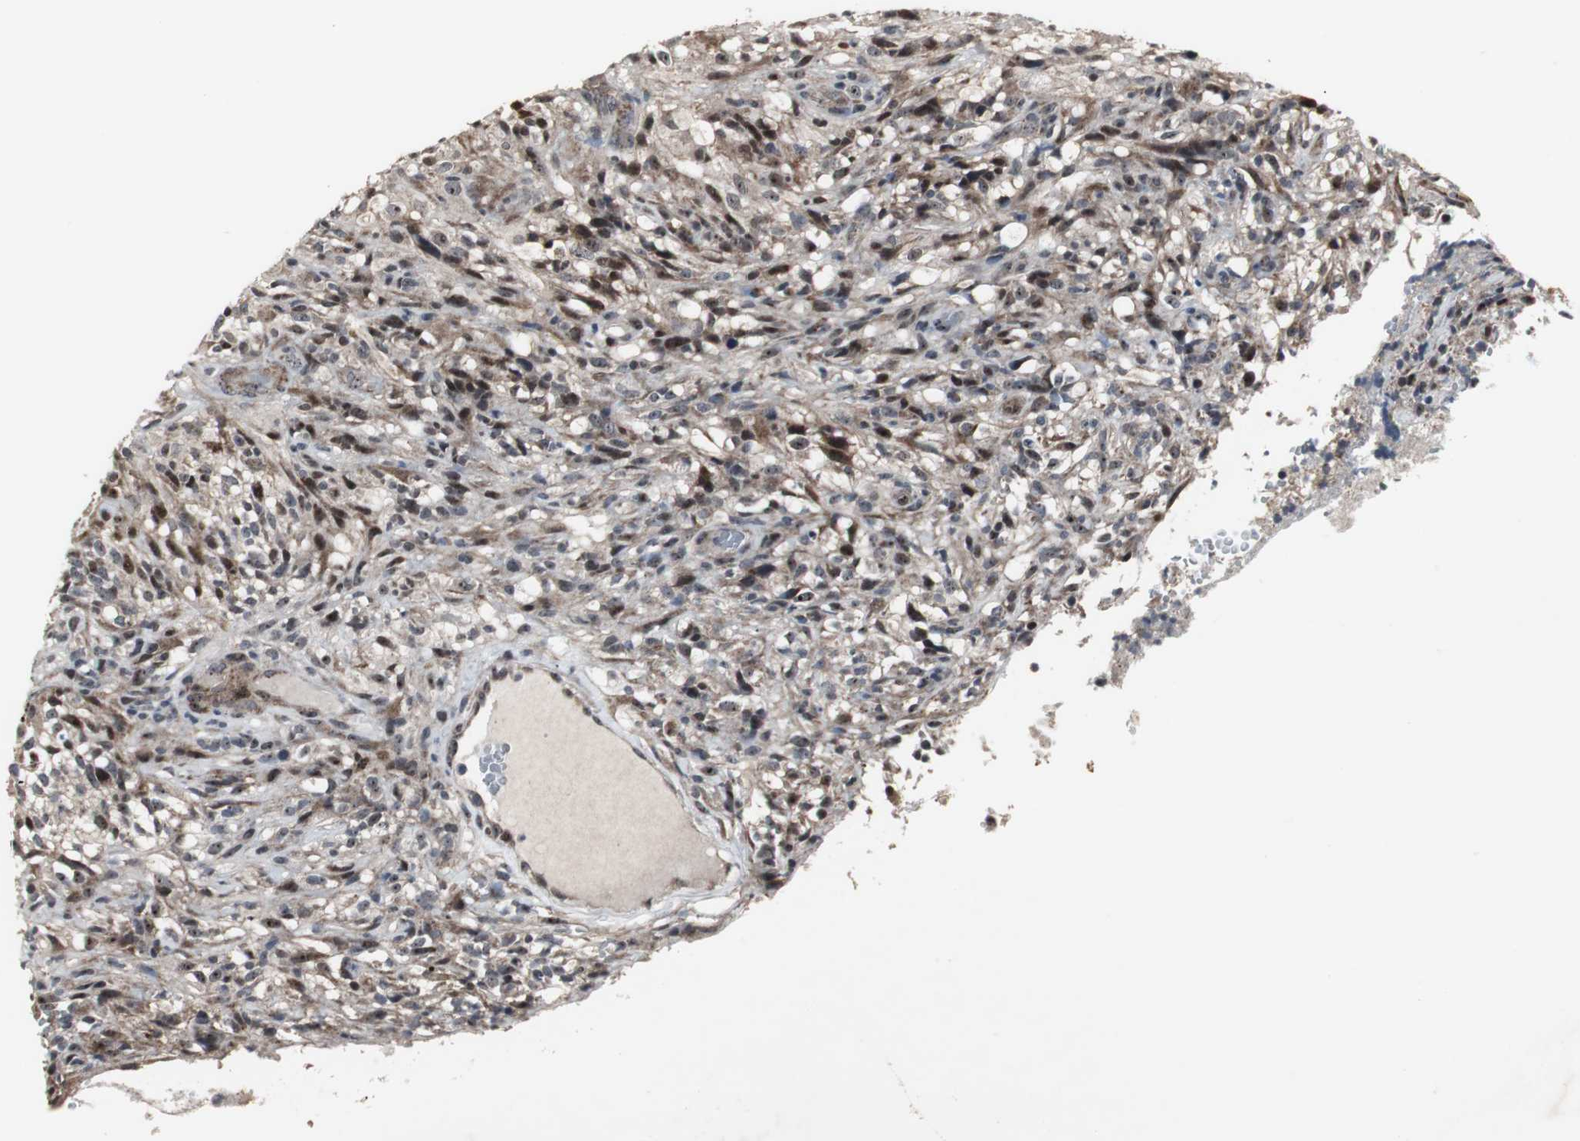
{"staining": {"intensity": "moderate", "quantity": "25%-75%", "location": "cytoplasmic/membranous"}, "tissue": "glioma", "cell_type": "Tumor cells", "image_type": "cancer", "snomed": [{"axis": "morphology", "description": "Normal tissue, NOS"}, {"axis": "morphology", "description": "Glioma, malignant, High grade"}, {"axis": "topography", "description": "Cerebral cortex"}], "caption": "Immunohistochemistry photomicrograph of neoplastic tissue: high-grade glioma (malignant) stained using IHC shows medium levels of moderate protein expression localized specifically in the cytoplasmic/membranous of tumor cells, appearing as a cytoplasmic/membranous brown color.", "gene": "MRPL40", "patient": {"sex": "male", "age": 75}}